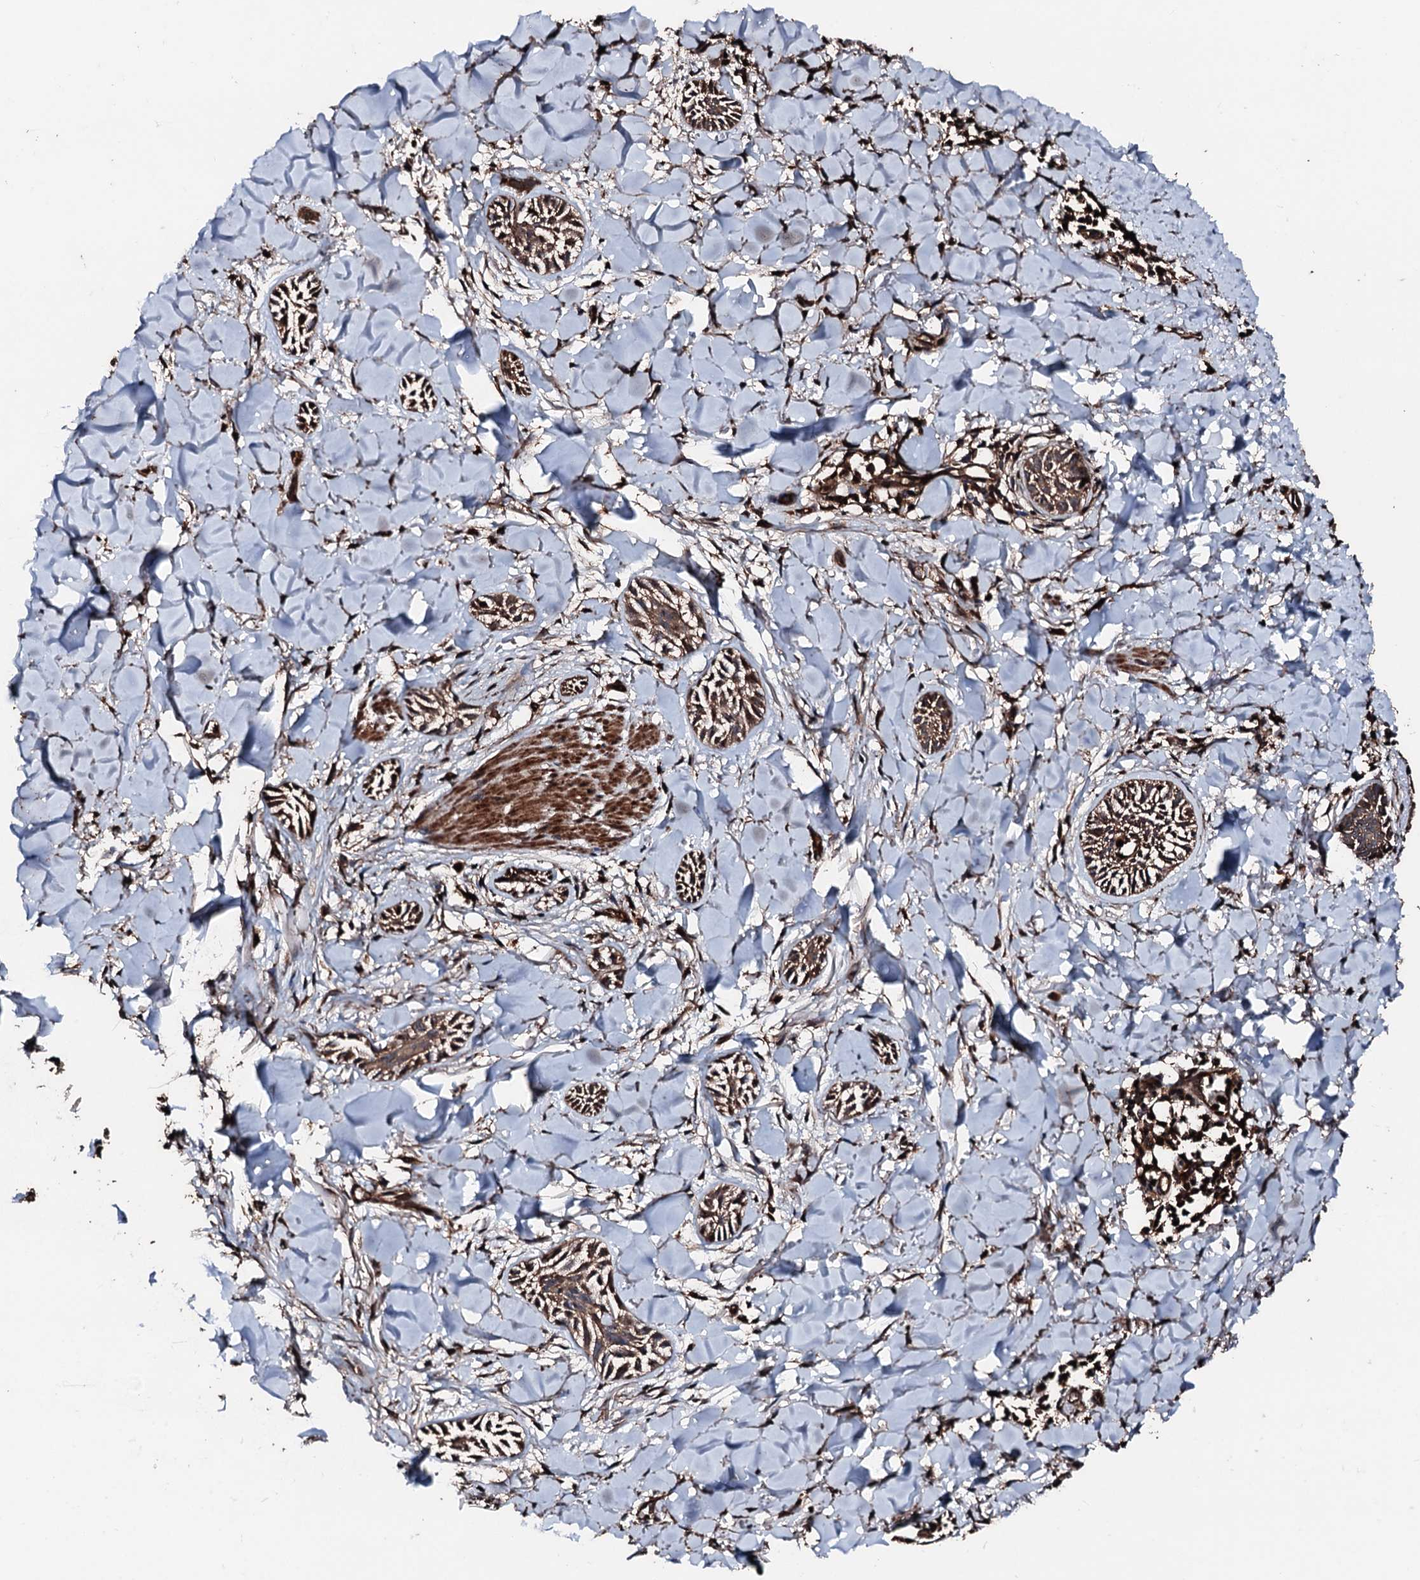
{"staining": {"intensity": "moderate", "quantity": ">75%", "location": "cytoplasmic/membranous"}, "tissue": "skin cancer", "cell_type": "Tumor cells", "image_type": "cancer", "snomed": [{"axis": "morphology", "description": "Basal cell carcinoma"}, {"axis": "topography", "description": "Skin"}], "caption": "Immunohistochemical staining of skin cancer (basal cell carcinoma) shows moderate cytoplasmic/membranous protein staining in approximately >75% of tumor cells. Using DAB (3,3'-diaminobenzidine) (brown) and hematoxylin (blue) stains, captured at high magnification using brightfield microscopy.", "gene": "KIF18A", "patient": {"sex": "female", "age": 59}}